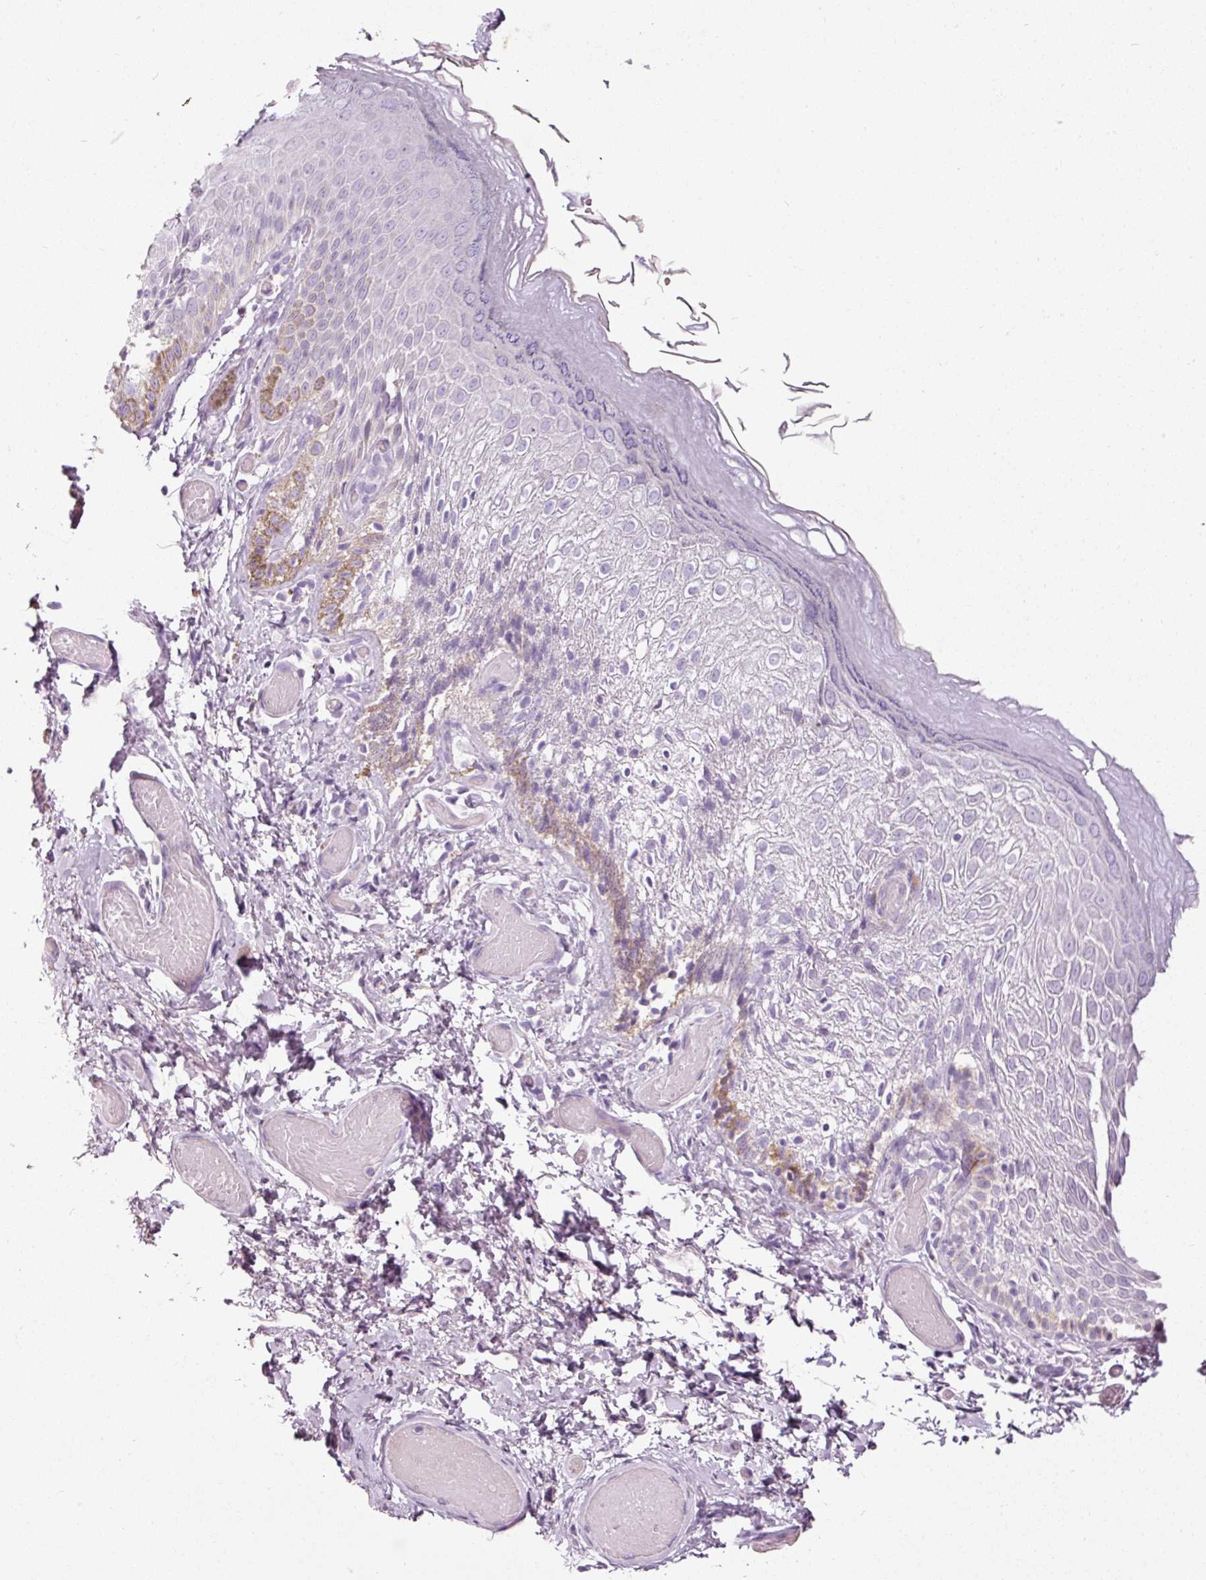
{"staining": {"intensity": "negative", "quantity": "none", "location": "none"}, "tissue": "skin", "cell_type": "Epidermal cells", "image_type": "normal", "snomed": [{"axis": "morphology", "description": "Normal tissue, NOS"}, {"axis": "topography", "description": "Anal"}], "caption": "IHC photomicrograph of normal skin: skin stained with DAB (3,3'-diaminobenzidine) shows no significant protein expression in epidermal cells.", "gene": "MUC5AC", "patient": {"sex": "female", "age": 40}}